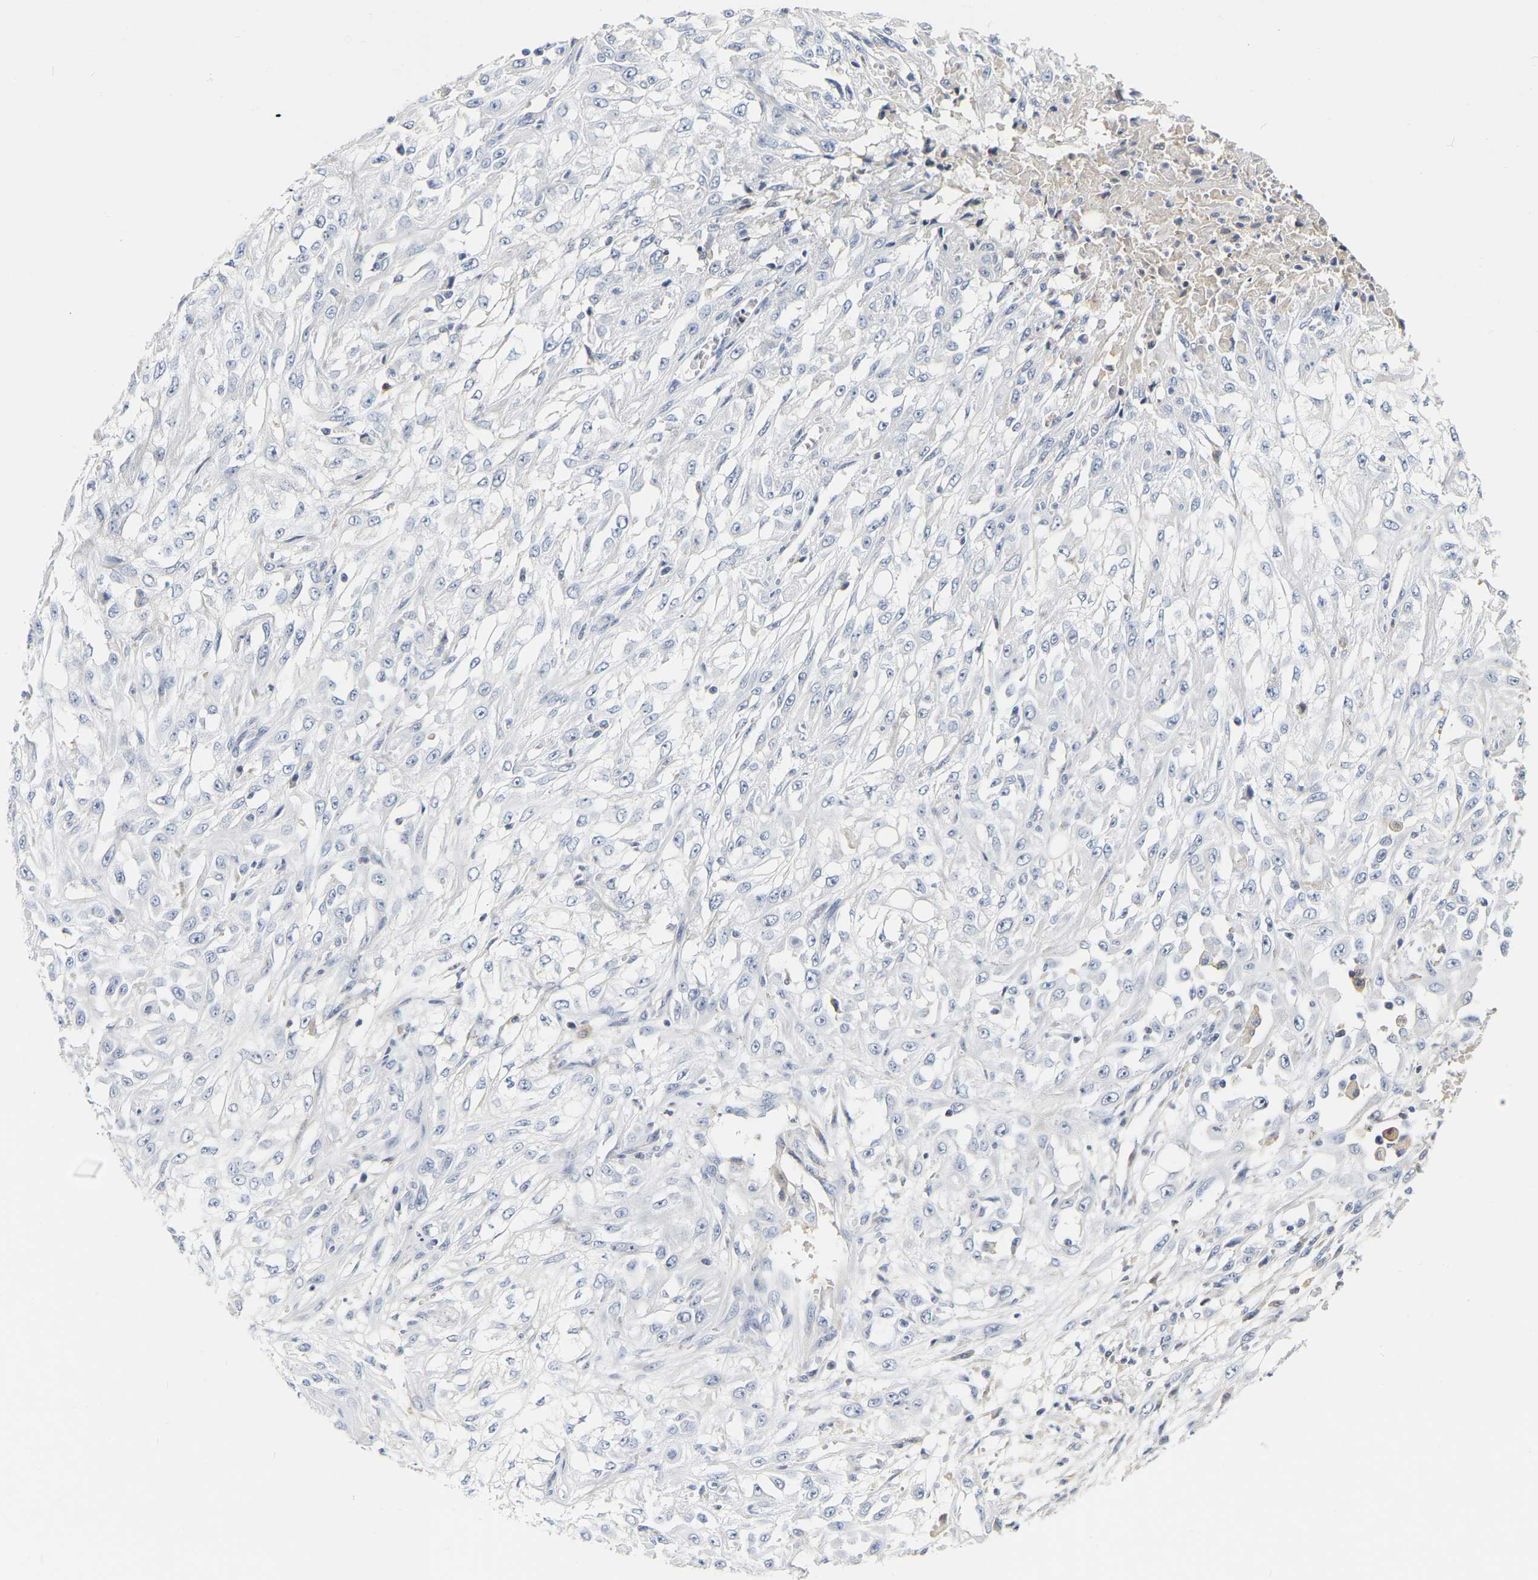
{"staining": {"intensity": "negative", "quantity": "none", "location": "none"}, "tissue": "skin cancer", "cell_type": "Tumor cells", "image_type": "cancer", "snomed": [{"axis": "morphology", "description": "Squamous cell carcinoma, NOS"}, {"axis": "morphology", "description": "Squamous cell carcinoma, metastatic, NOS"}, {"axis": "topography", "description": "Skin"}, {"axis": "topography", "description": "Lymph node"}], "caption": "Tumor cells are negative for protein expression in human skin metastatic squamous cell carcinoma.", "gene": "GNAS", "patient": {"sex": "male", "age": 75}}